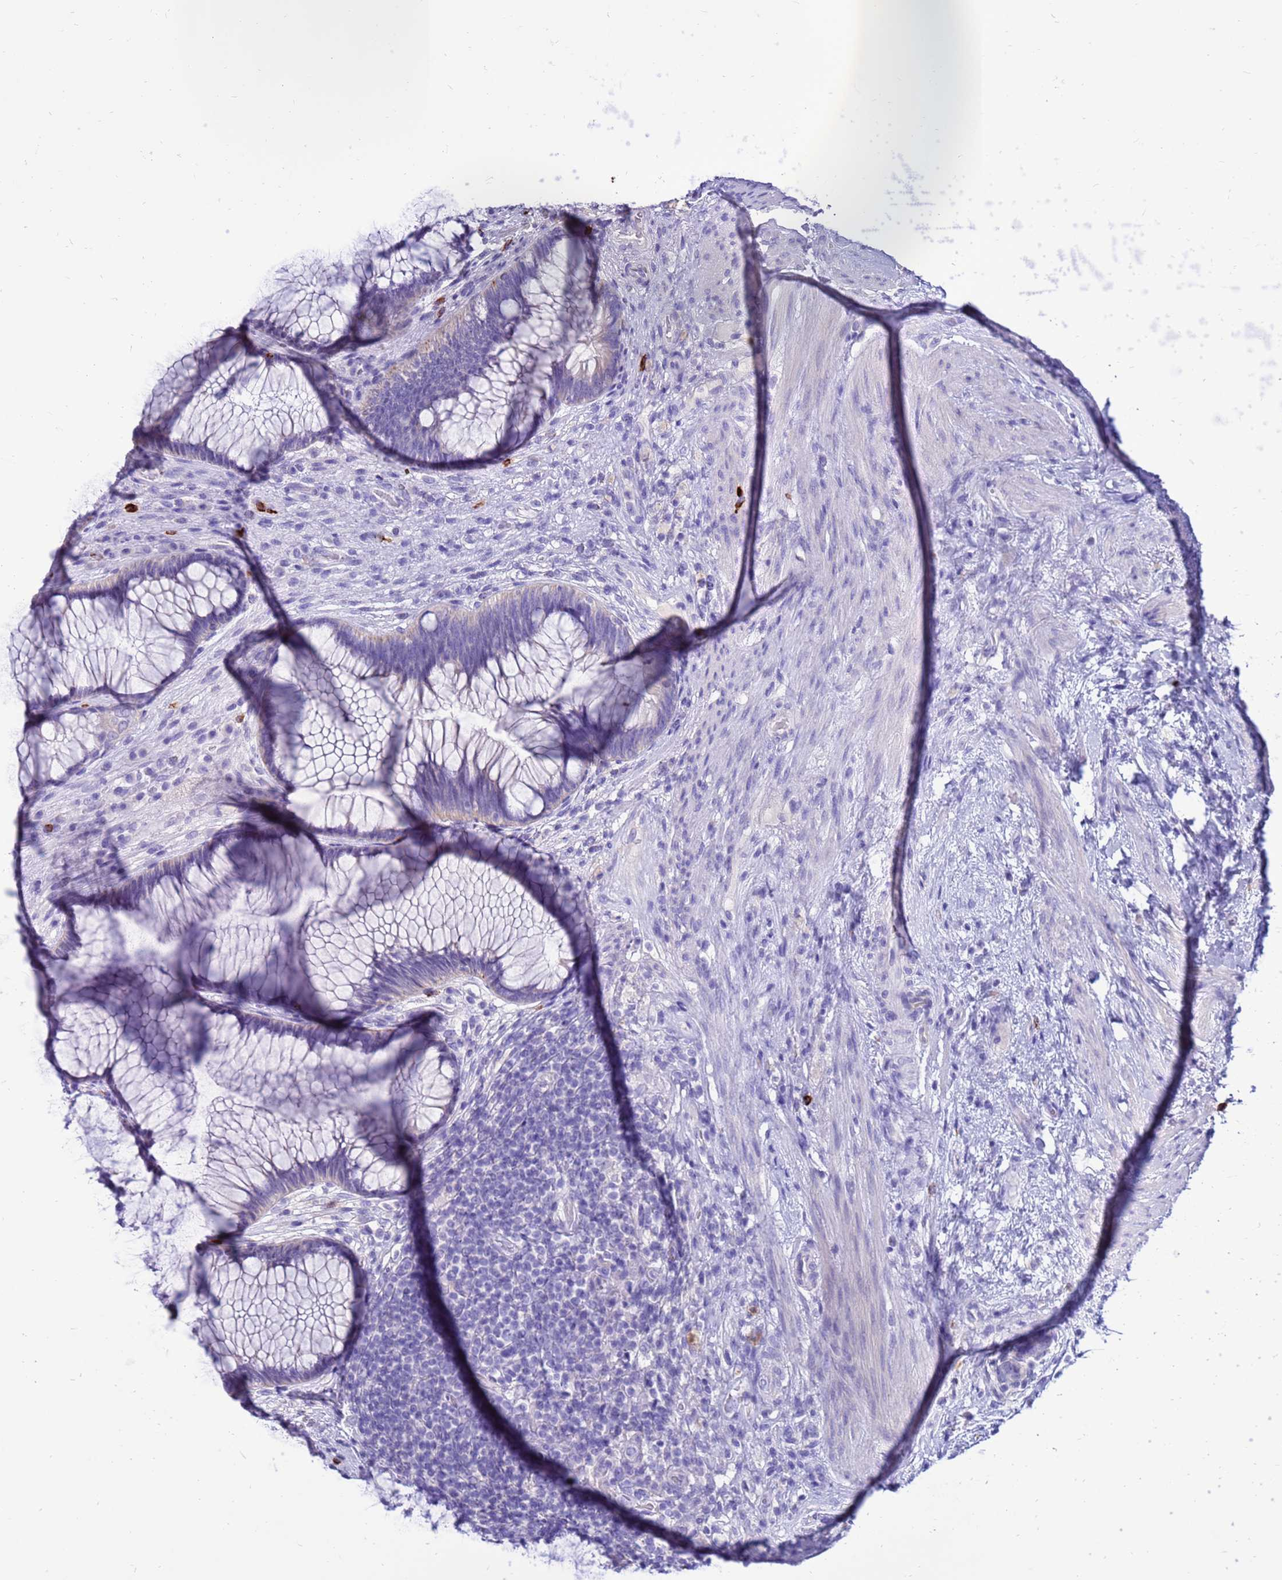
{"staining": {"intensity": "moderate", "quantity": "<25%", "location": "cytoplasmic/membranous"}, "tissue": "rectum", "cell_type": "Glandular cells", "image_type": "normal", "snomed": [{"axis": "morphology", "description": "Normal tissue, NOS"}, {"axis": "topography", "description": "Rectum"}], "caption": "Immunohistochemical staining of normal human rectum shows low levels of moderate cytoplasmic/membranous positivity in approximately <25% of glandular cells. (DAB IHC, brown staining for protein, blue staining for nuclei).", "gene": "PDE10A", "patient": {"sex": "male", "age": 51}}